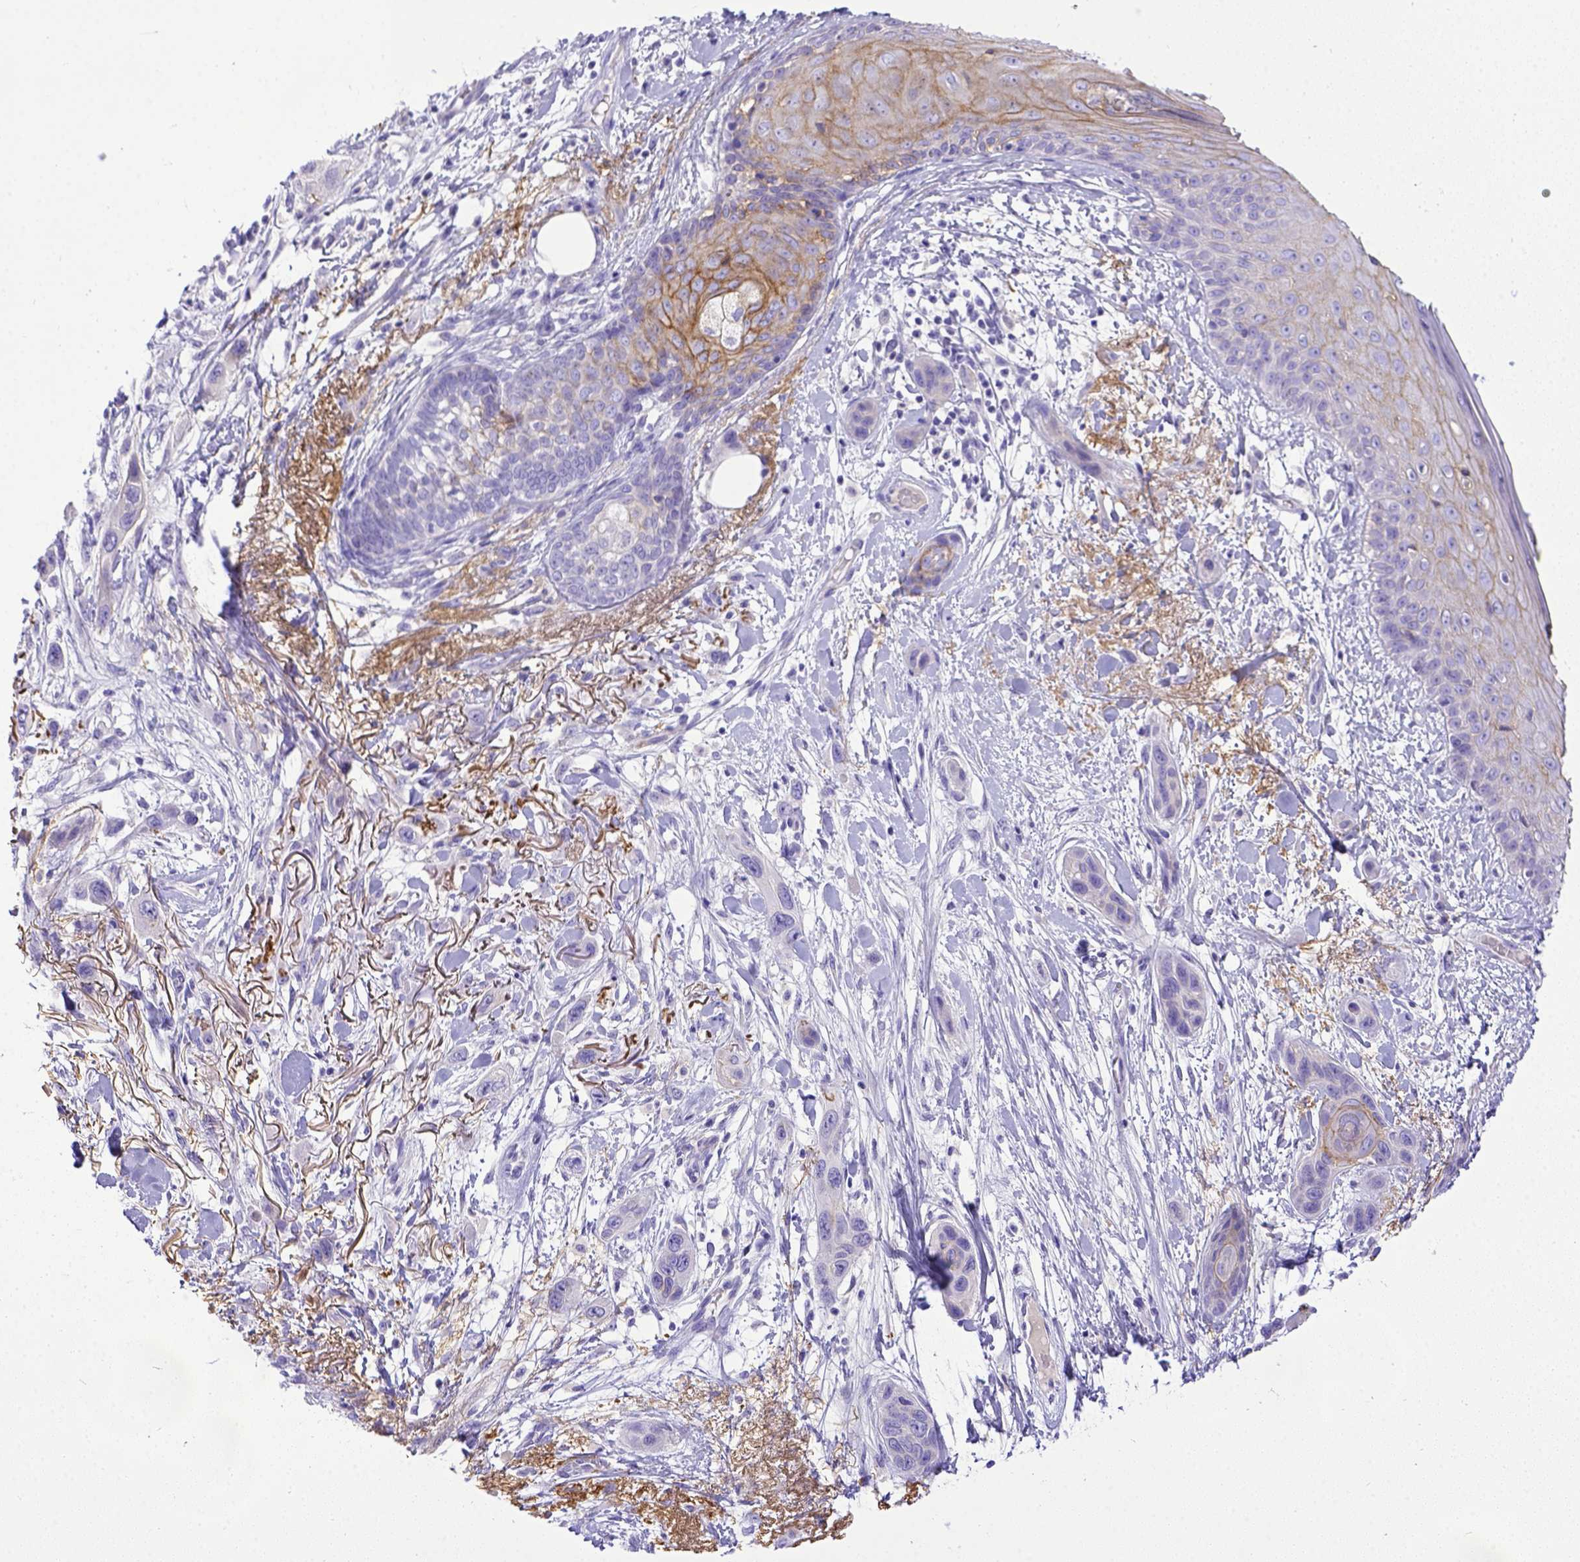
{"staining": {"intensity": "negative", "quantity": "none", "location": "none"}, "tissue": "skin cancer", "cell_type": "Tumor cells", "image_type": "cancer", "snomed": [{"axis": "morphology", "description": "Squamous cell carcinoma, NOS"}, {"axis": "topography", "description": "Skin"}], "caption": "A photomicrograph of human skin cancer is negative for staining in tumor cells.", "gene": "BTN1A1", "patient": {"sex": "male", "age": 79}}